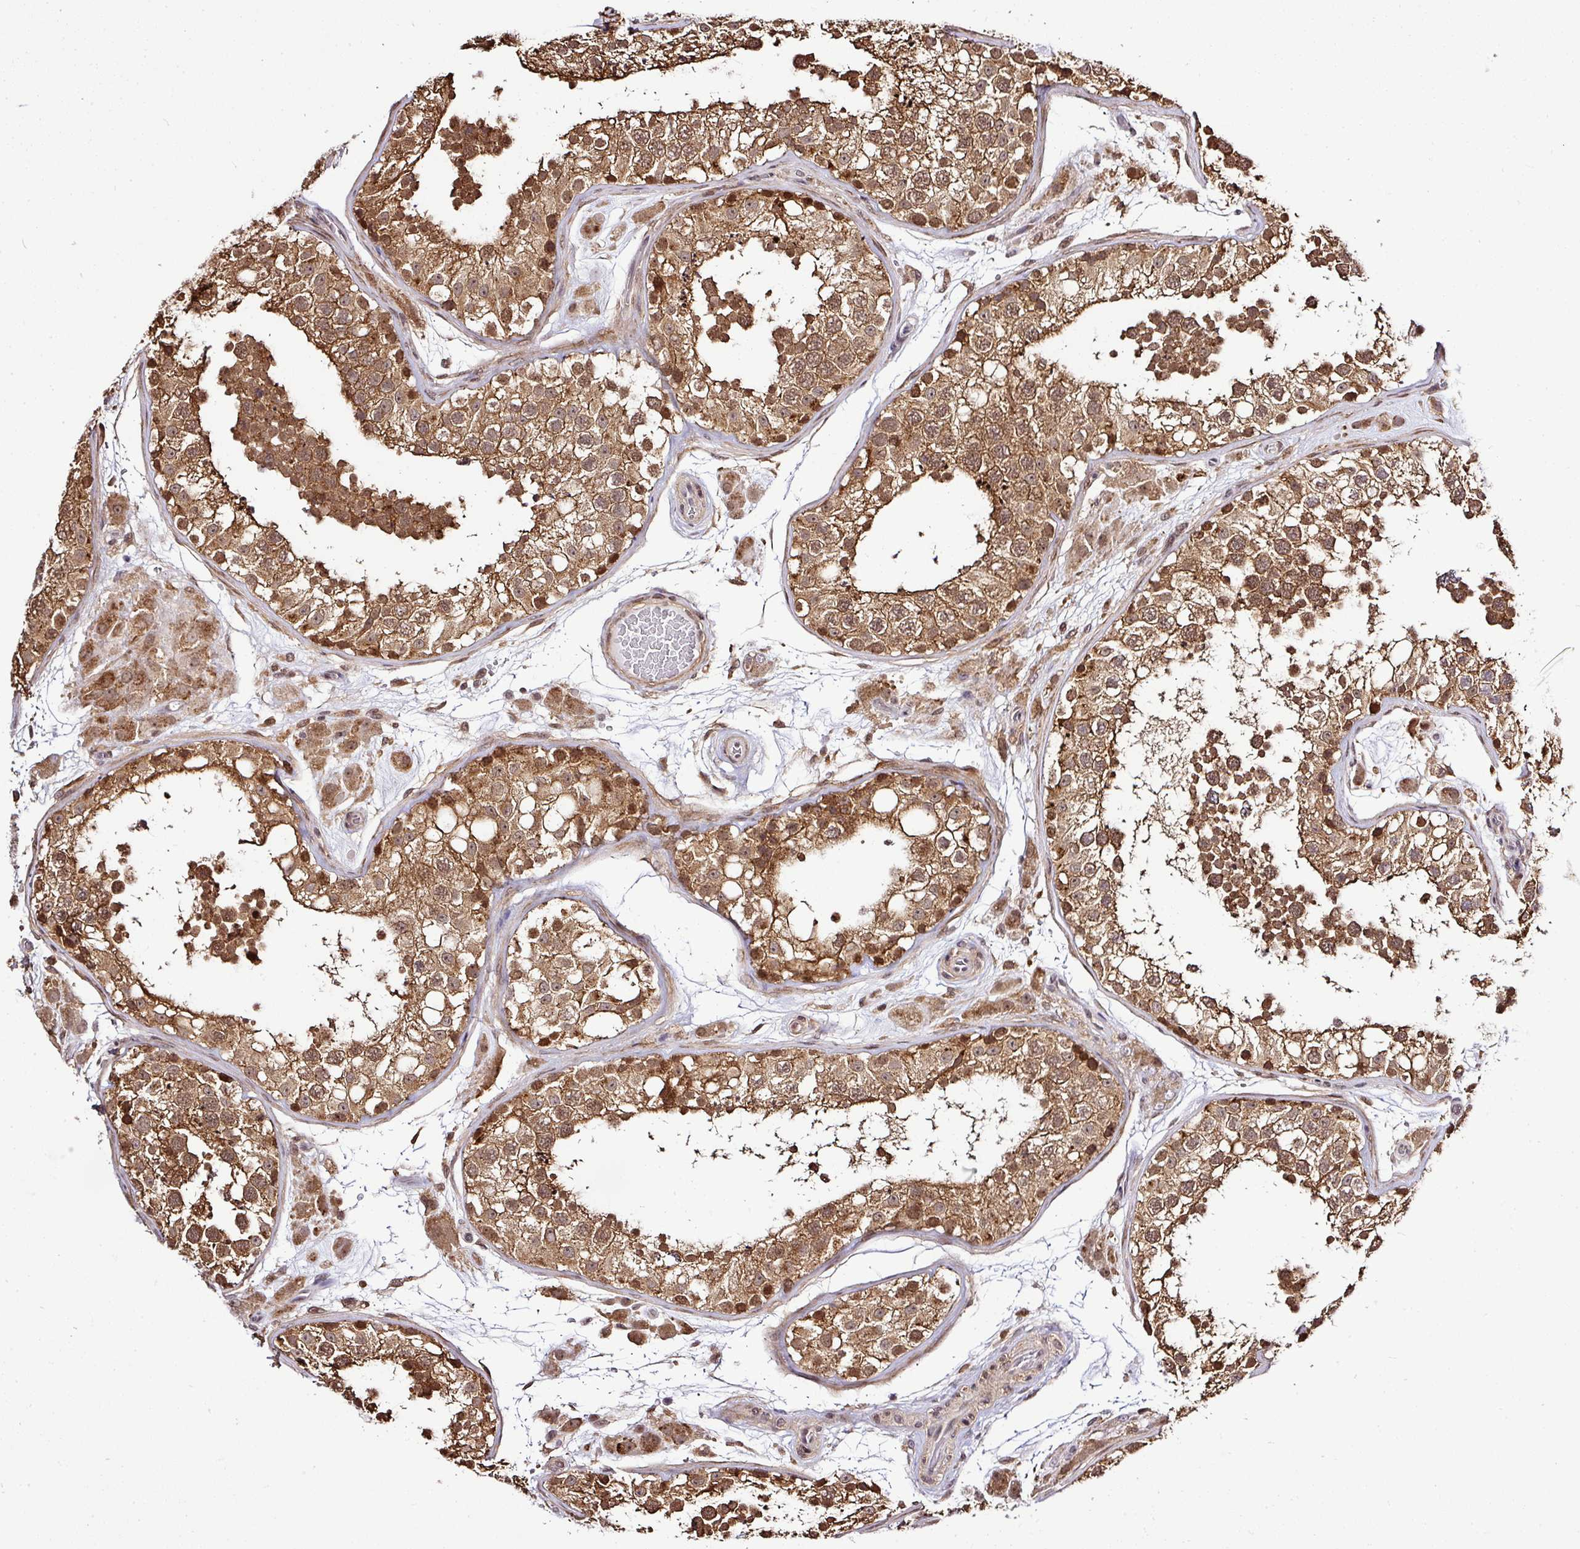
{"staining": {"intensity": "moderate", "quantity": ">75%", "location": "cytoplasmic/membranous,nuclear"}, "tissue": "testis", "cell_type": "Cells in seminiferous ducts", "image_type": "normal", "snomed": [{"axis": "morphology", "description": "Normal tissue, NOS"}, {"axis": "topography", "description": "Testis"}], "caption": "High-power microscopy captured an immunohistochemistry (IHC) image of normal testis, revealing moderate cytoplasmic/membranous,nuclear positivity in approximately >75% of cells in seminiferous ducts.", "gene": "FAM153A", "patient": {"sex": "male", "age": 26}}